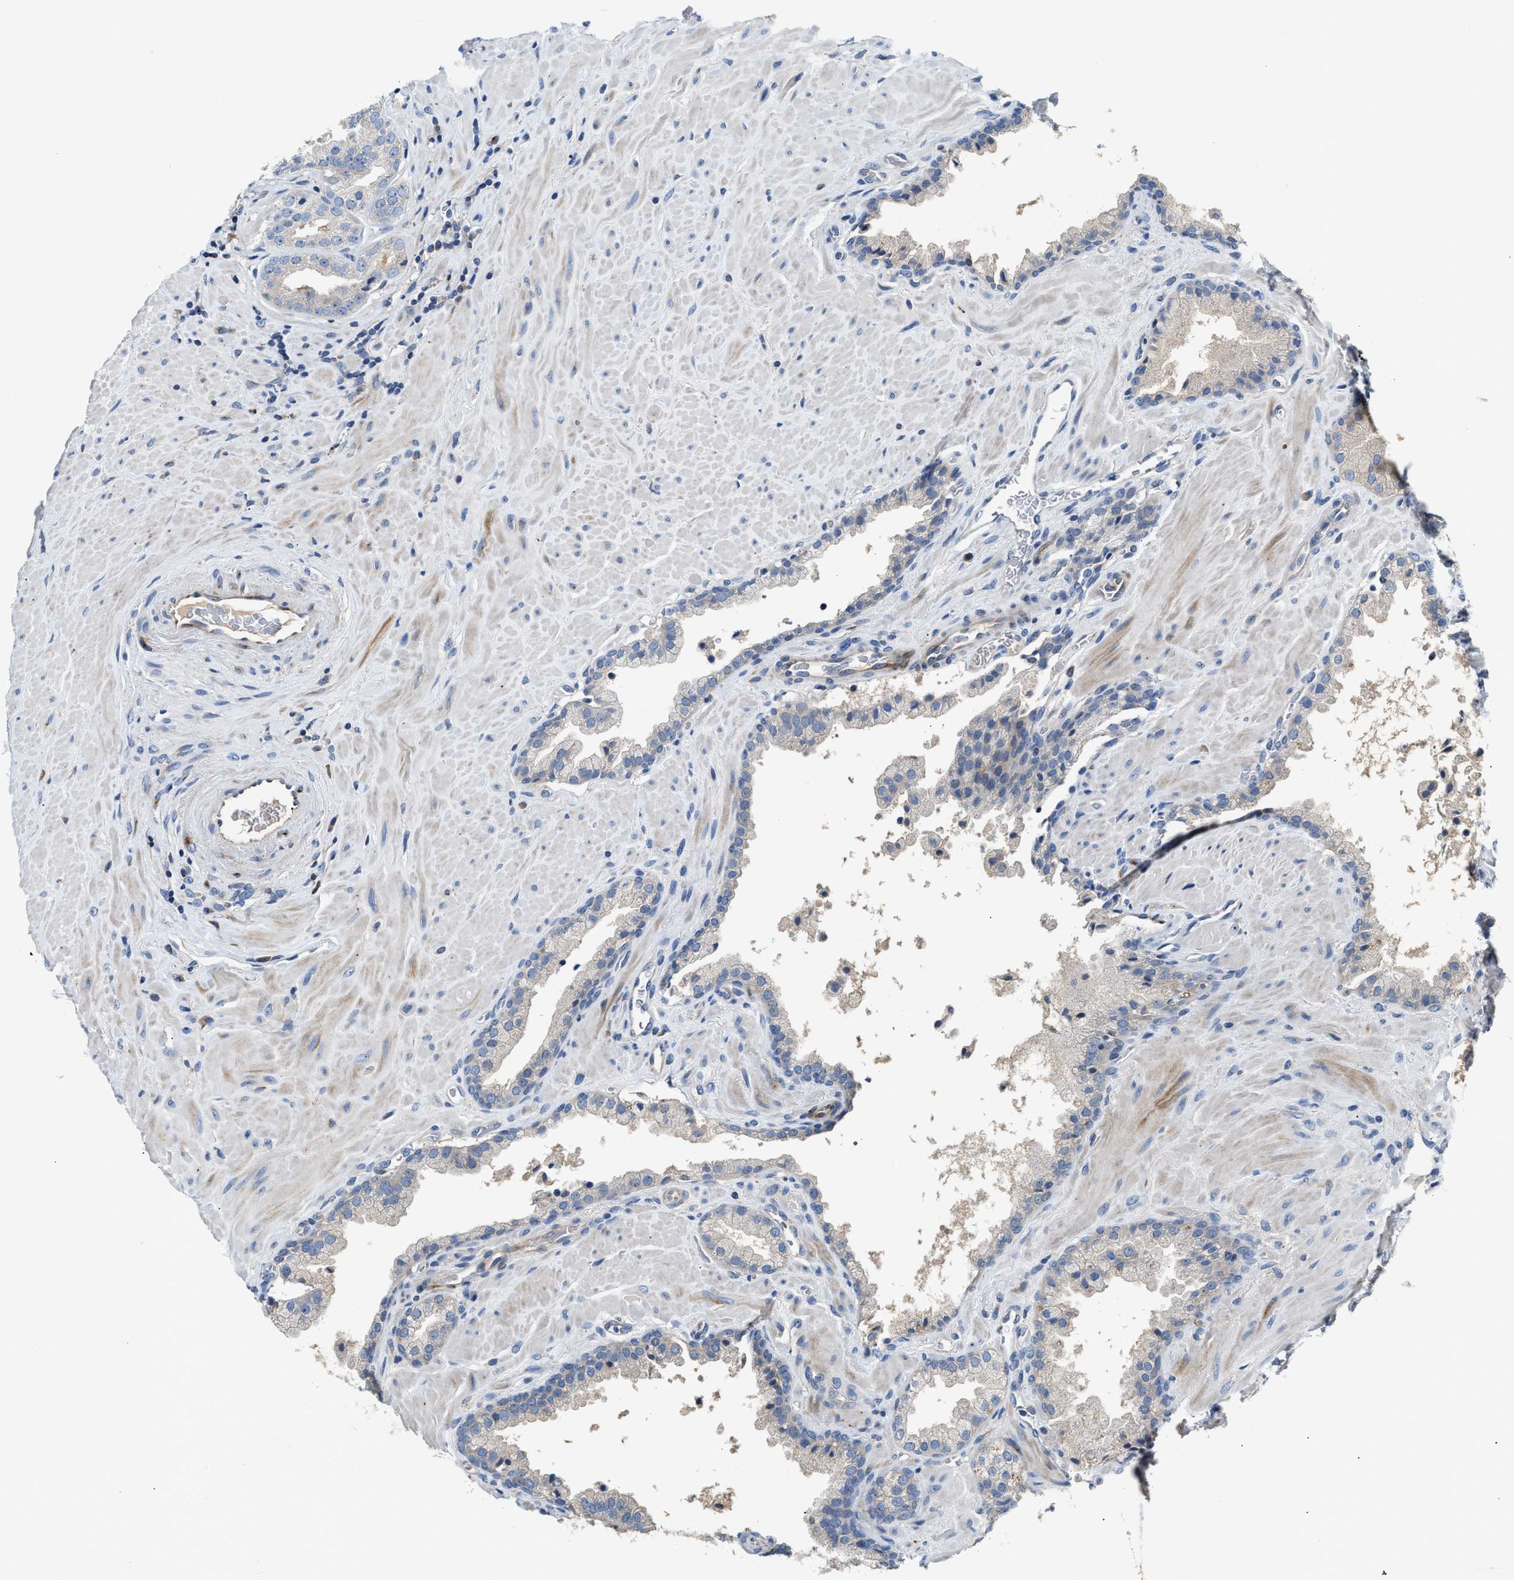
{"staining": {"intensity": "negative", "quantity": "none", "location": "none"}, "tissue": "prostate cancer", "cell_type": "Tumor cells", "image_type": "cancer", "snomed": [{"axis": "morphology", "description": "Adenocarcinoma, Low grade"}, {"axis": "topography", "description": "Prostate"}], "caption": "Prostate adenocarcinoma (low-grade) was stained to show a protein in brown. There is no significant staining in tumor cells.", "gene": "IL17RC", "patient": {"sex": "male", "age": 71}}